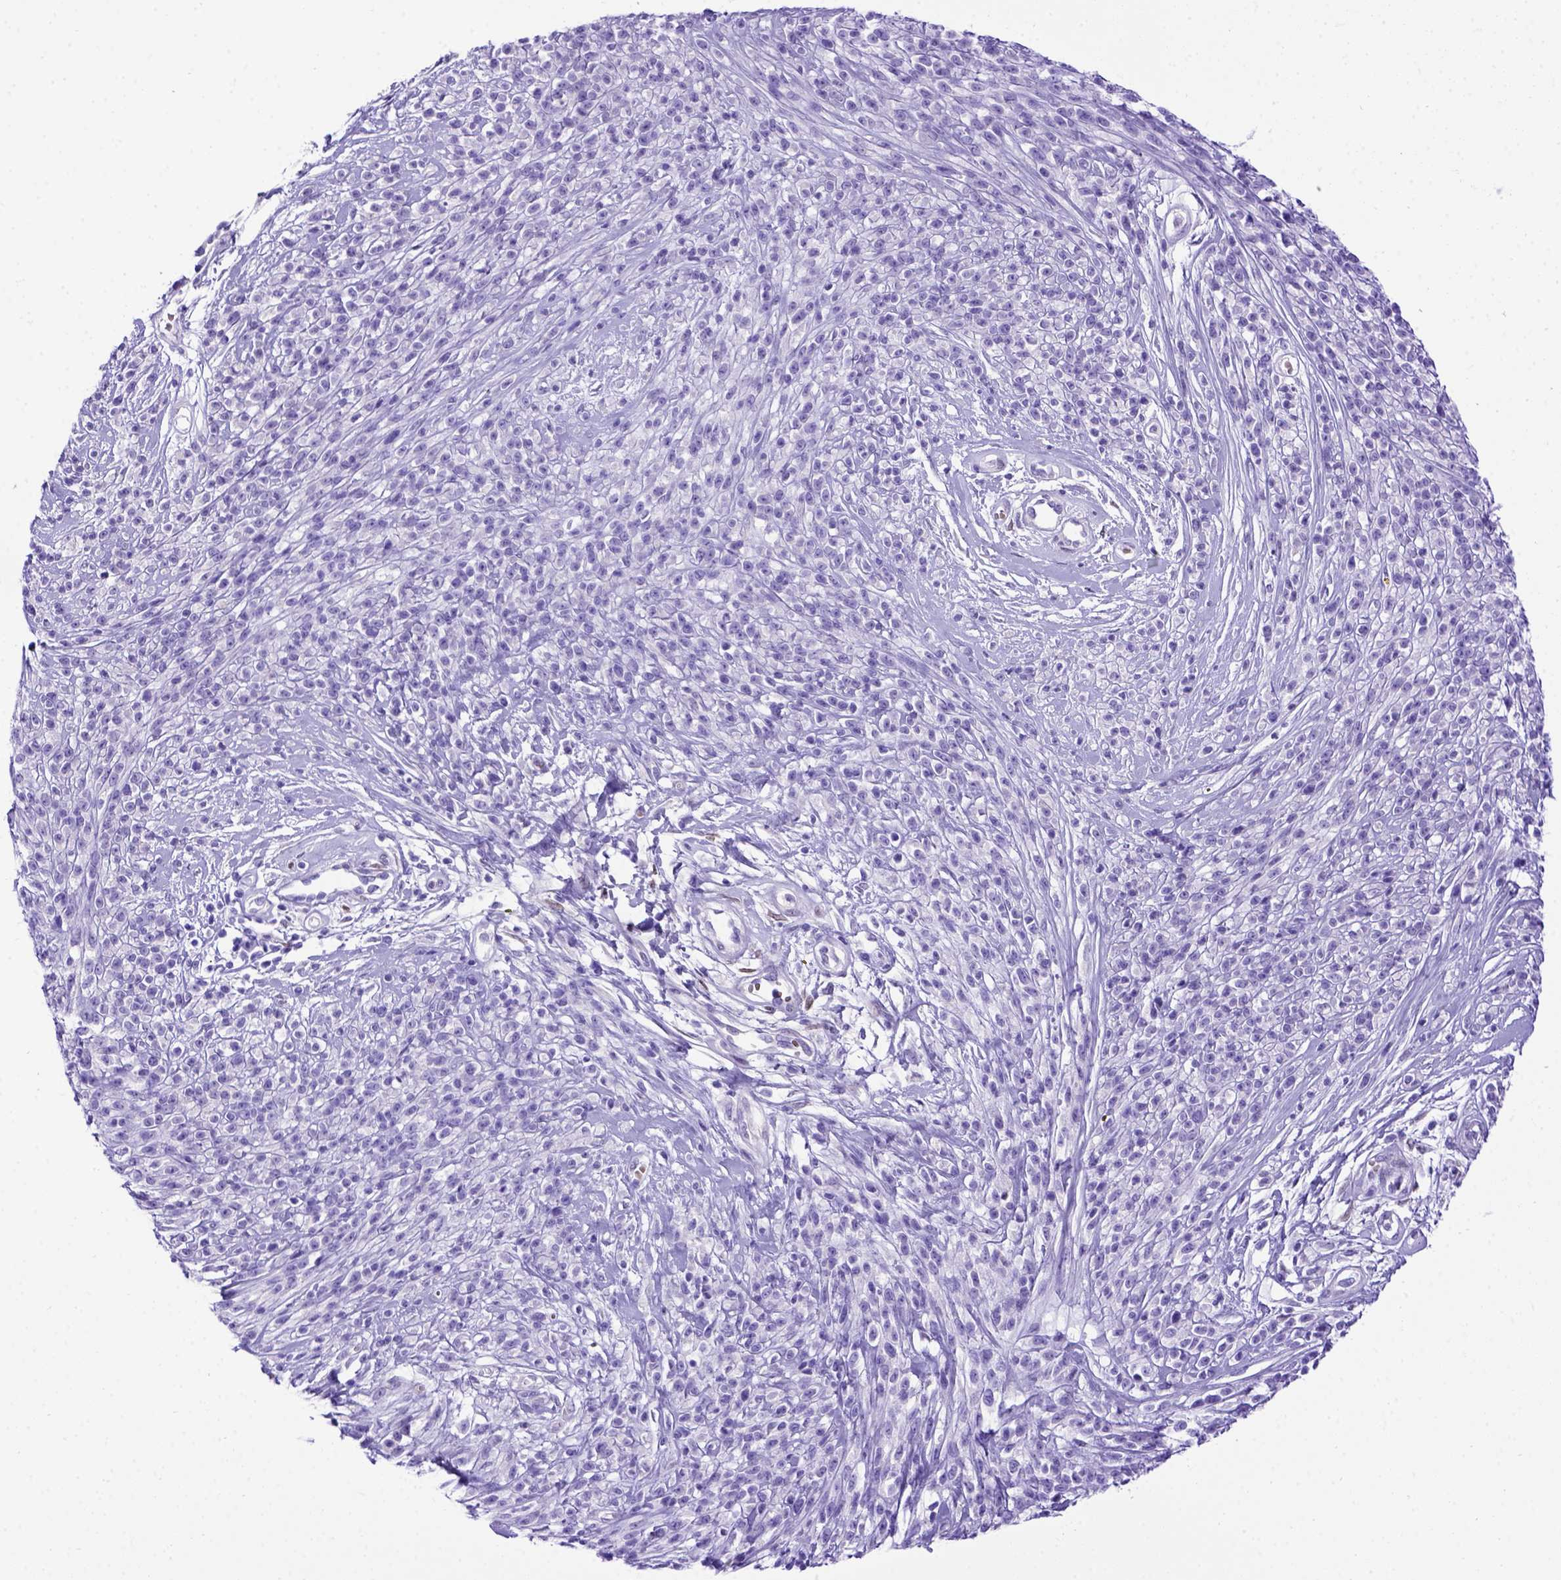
{"staining": {"intensity": "negative", "quantity": "none", "location": "none"}, "tissue": "melanoma", "cell_type": "Tumor cells", "image_type": "cancer", "snomed": [{"axis": "morphology", "description": "Malignant melanoma, NOS"}, {"axis": "topography", "description": "Skin"}, {"axis": "topography", "description": "Skin of trunk"}], "caption": "DAB (3,3'-diaminobenzidine) immunohistochemical staining of melanoma demonstrates no significant positivity in tumor cells.", "gene": "MEOX2", "patient": {"sex": "male", "age": 74}}